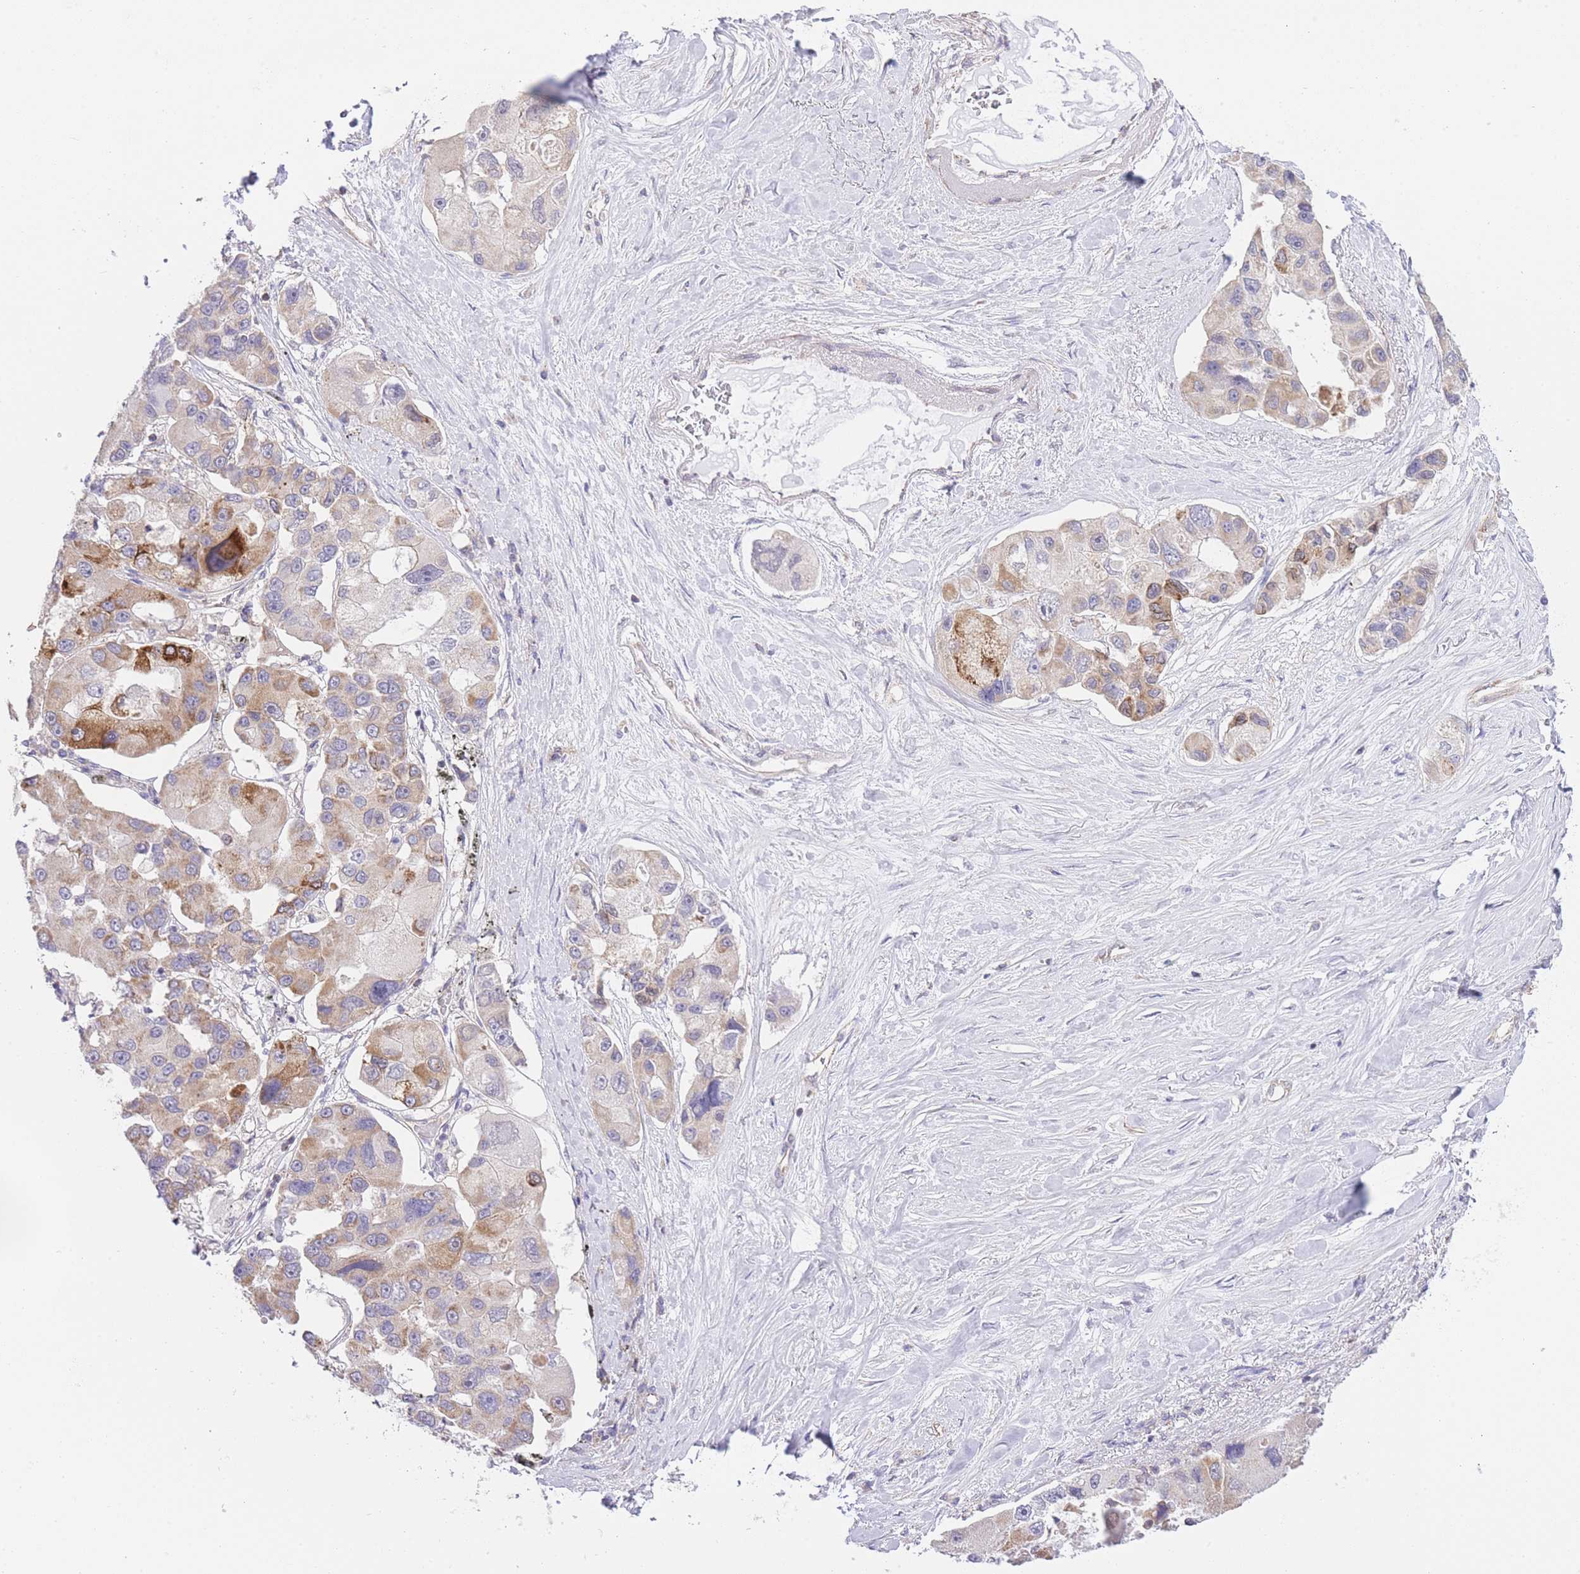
{"staining": {"intensity": "strong", "quantity": "<25%", "location": "cytoplasmic/membranous"}, "tissue": "lung cancer", "cell_type": "Tumor cells", "image_type": "cancer", "snomed": [{"axis": "morphology", "description": "Adenocarcinoma, NOS"}, {"axis": "topography", "description": "Lung"}], "caption": "There is medium levels of strong cytoplasmic/membranous expression in tumor cells of adenocarcinoma (lung), as demonstrated by immunohistochemical staining (brown color).", "gene": "CTBP1", "patient": {"sex": "female", "age": 54}}